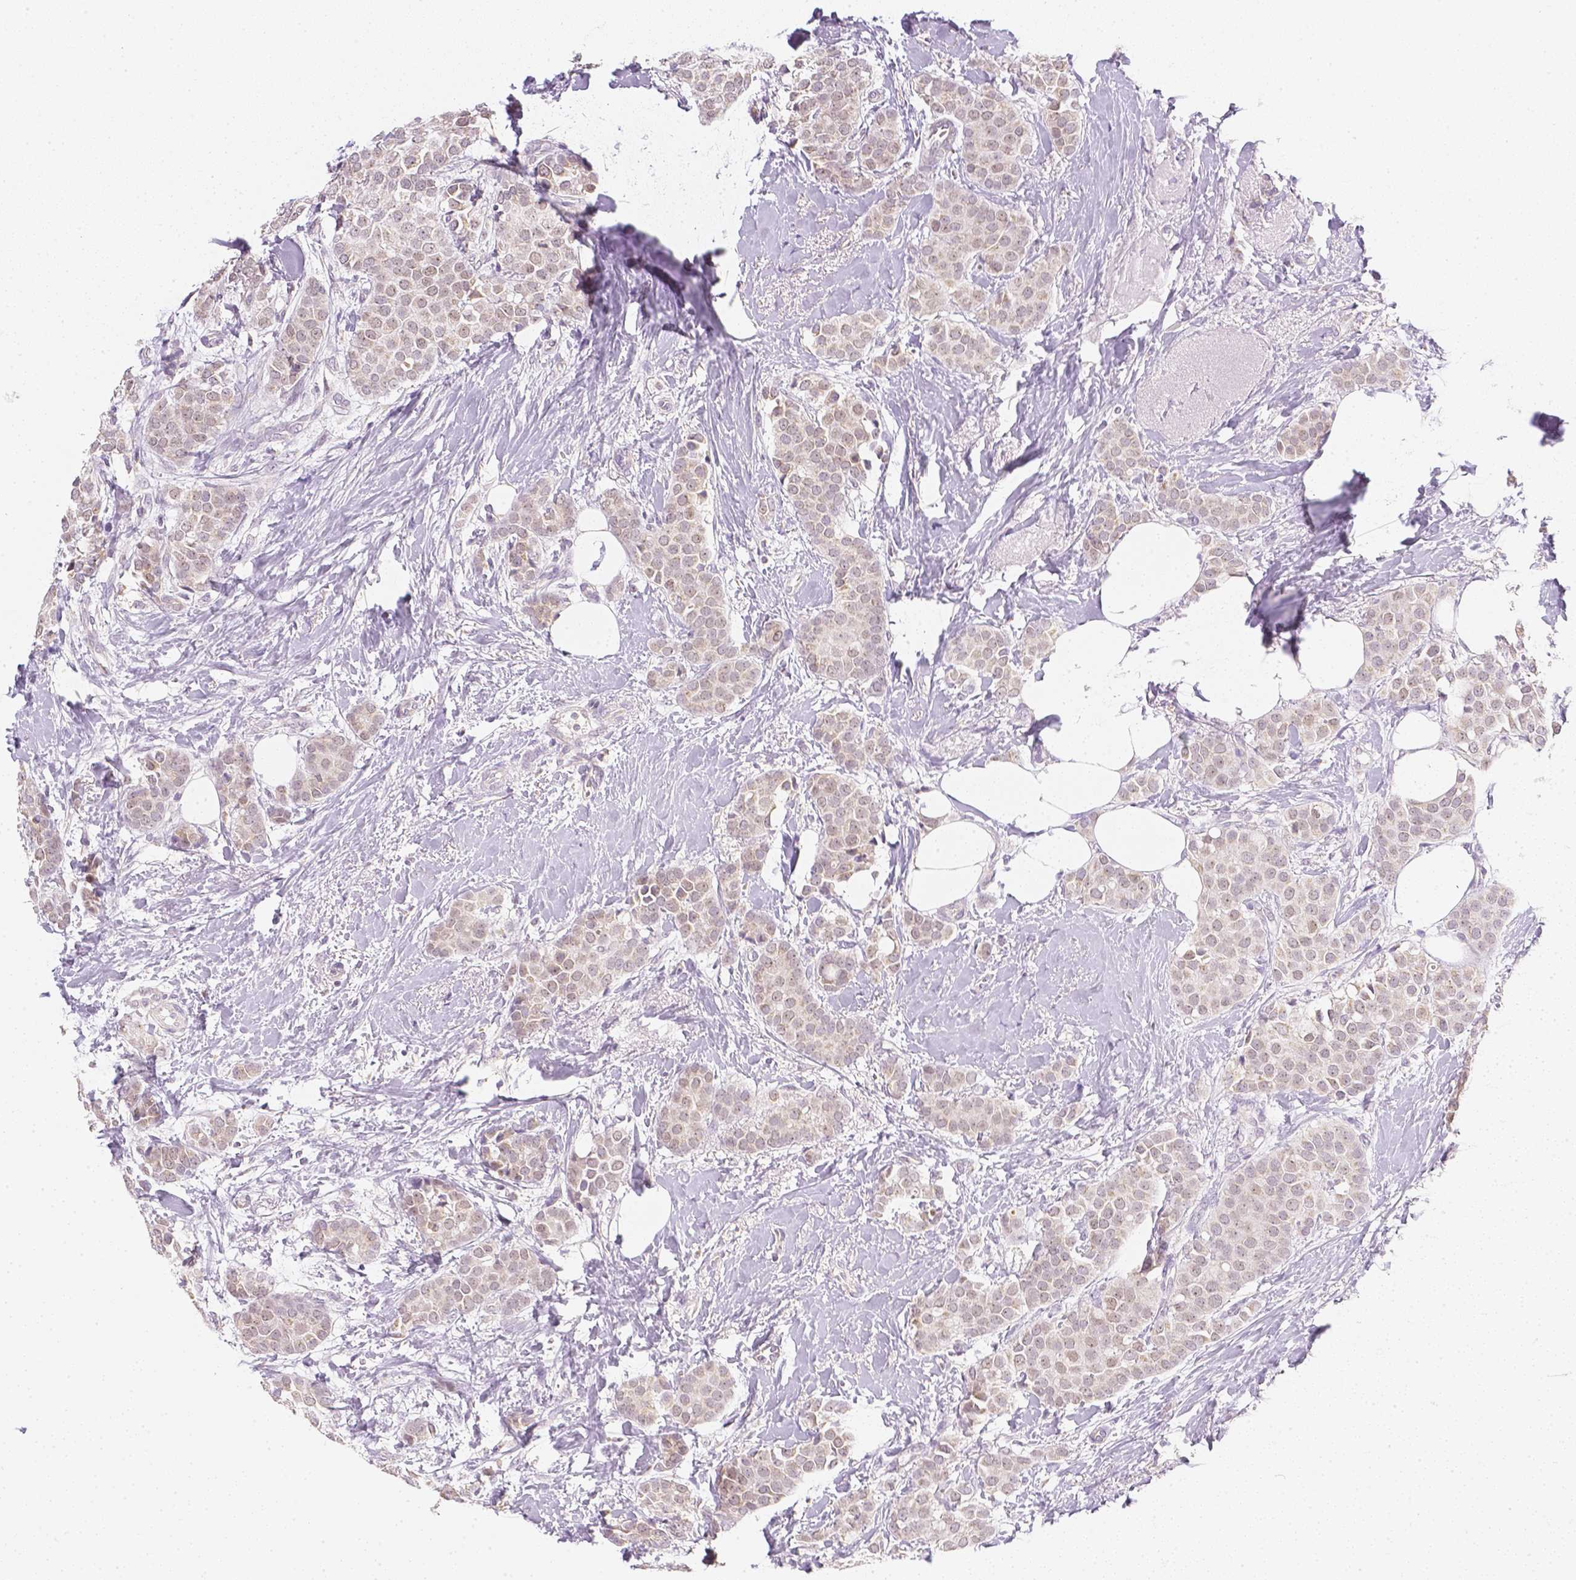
{"staining": {"intensity": "negative", "quantity": "none", "location": "none"}, "tissue": "breast cancer", "cell_type": "Tumor cells", "image_type": "cancer", "snomed": [{"axis": "morphology", "description": "Duct carcinoma"}, {"axis": "topography", "description": "Breast"}], "caption": "Breast cancer was stained to show a protein in brown. There is no significant expression in tumor cells.", "gene": "NVL", "patient": {"sex": "female", "age": 79}}